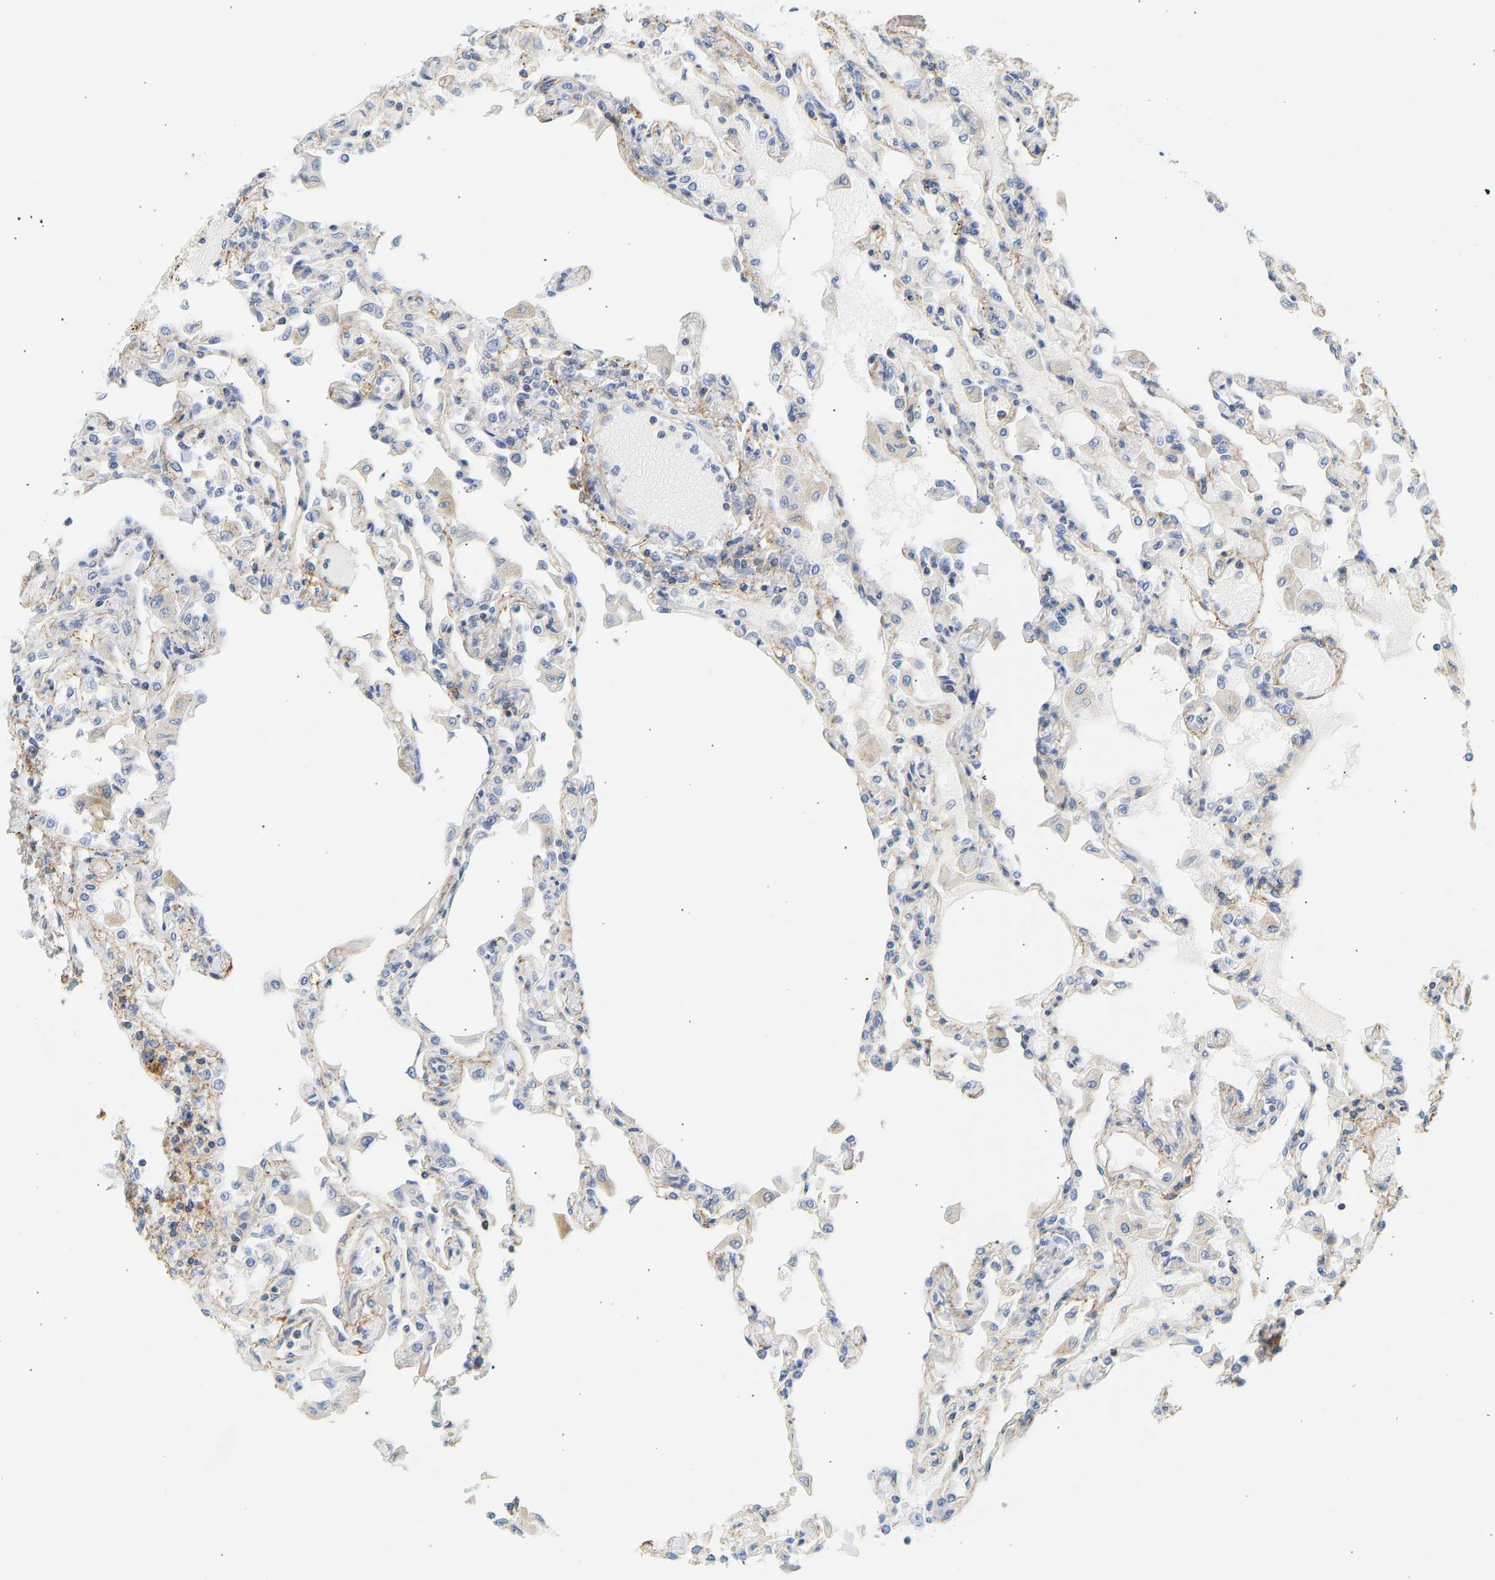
{"staining": {"intensity": "weak", "quantity": "25%-75%", "location": "cytoplasmic/membranous"}, "tissue": "lung", "cell_type": "Alveolar cells", "image_type": "normal", "snomed": [{"axis": "morphology", "description": "Normal tissue, NOS"}, {"axis": "topography", "description": "Bronchus"}, {"axis": "topography", "description": "Lung"}], "caption": "This micrograph demonstrates immunohistochemistry (IHC) staining of normal lung, with low weak cytoplasmic/membranous positivity in about 25%-75% of alveolar cells.", "gene": "BVES", "patient": {"sex": "female", "age": 49}}